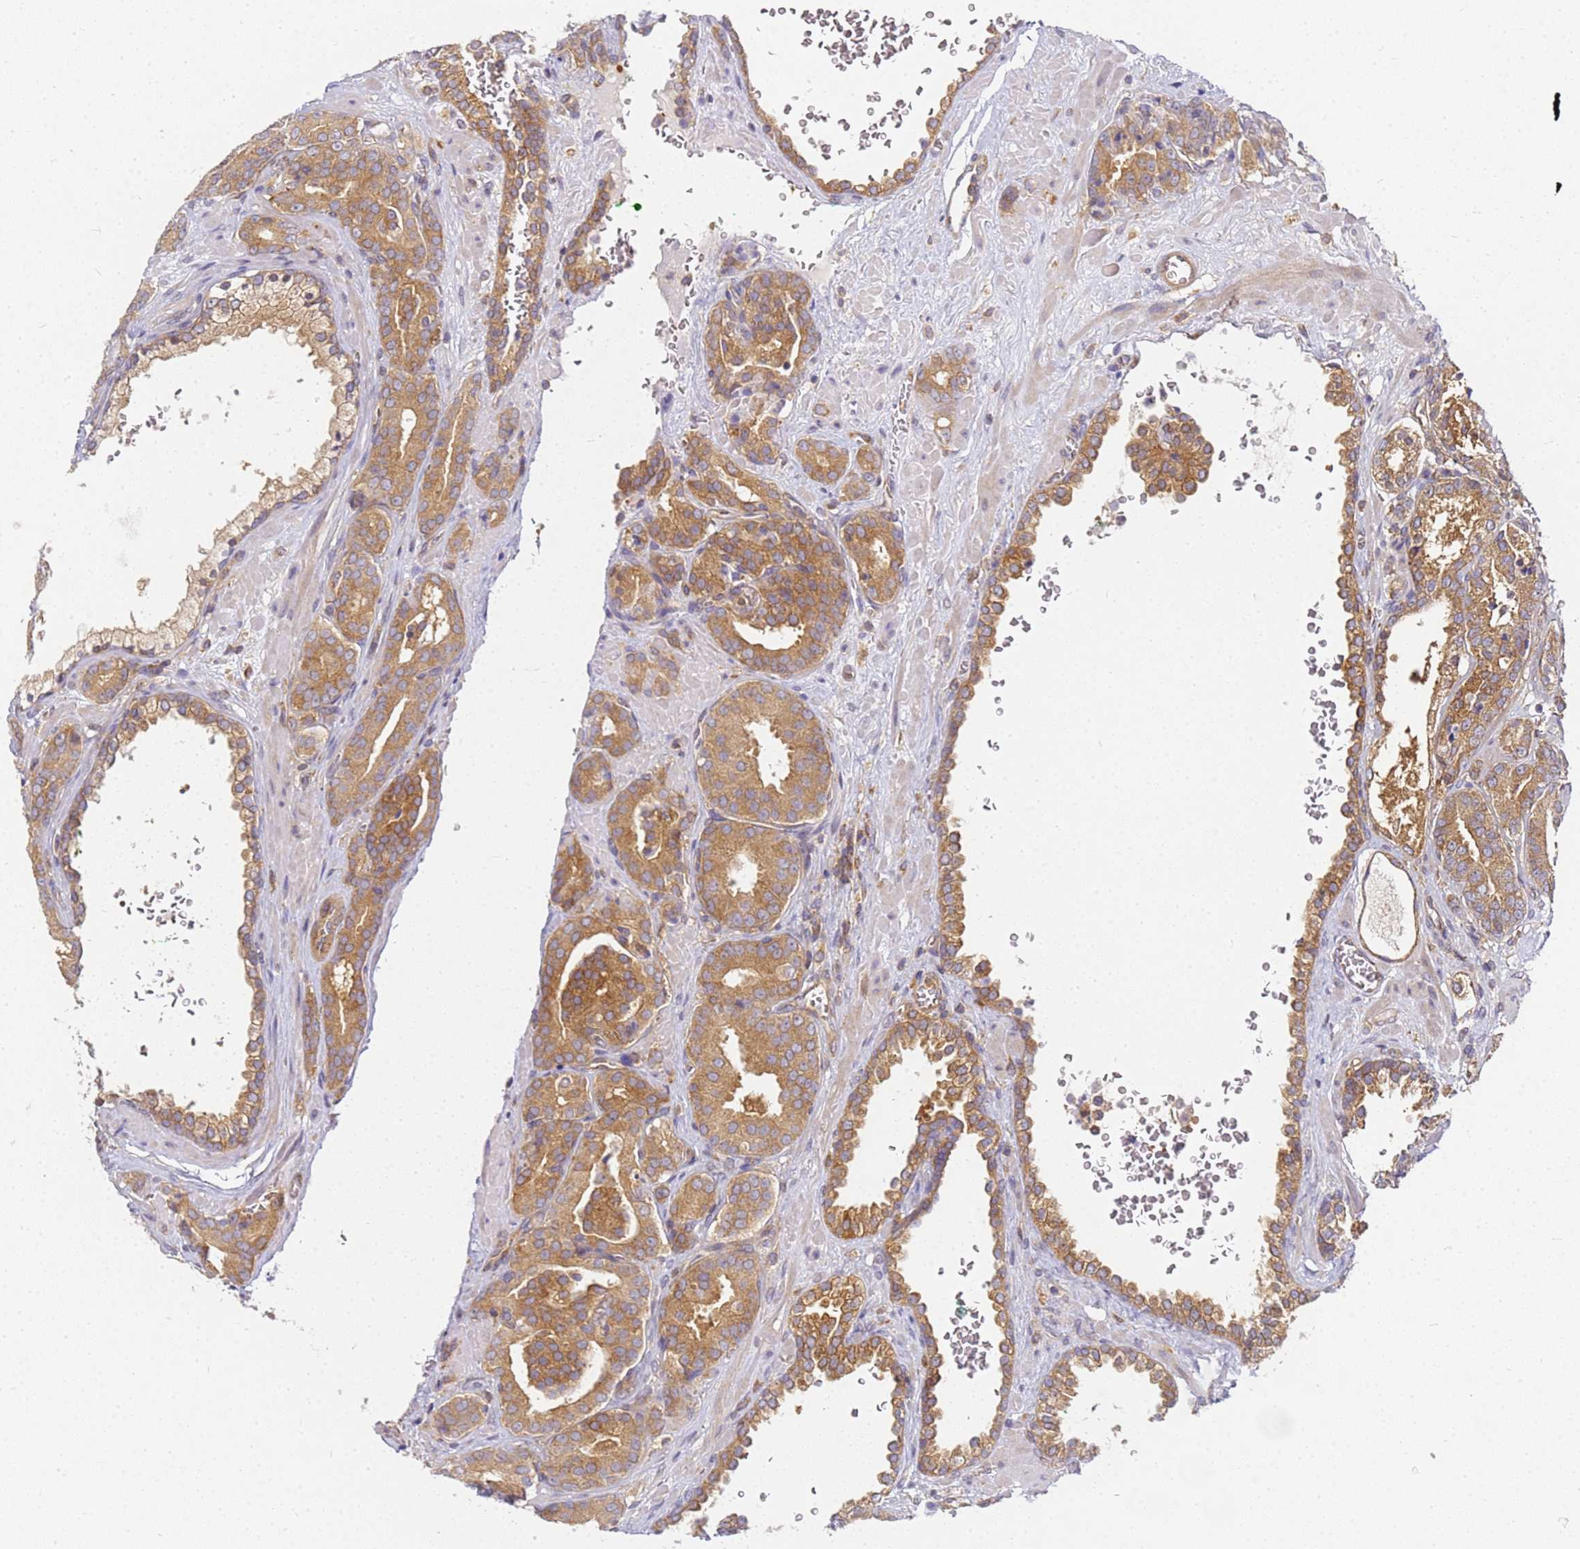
{"staining": {"intensity": "moderate", "quantity": ">75%", "location": "cytoplasmic/membranous"}, "tissue": "prostate cancer", "cell_type": "Tumor cells", "image_type": "cancer", "snomed": [{"axis": "morphology", "description": "Adenocarcinoma, High grade"}, {"axis": "topography", "description": "Prostate"}], "caption": "Prostate cancer stained with a protein marker demonstrates moderate staining in tumor cells.", "gene": "CHM", "patient": {"sex": "male", "age": 66}}